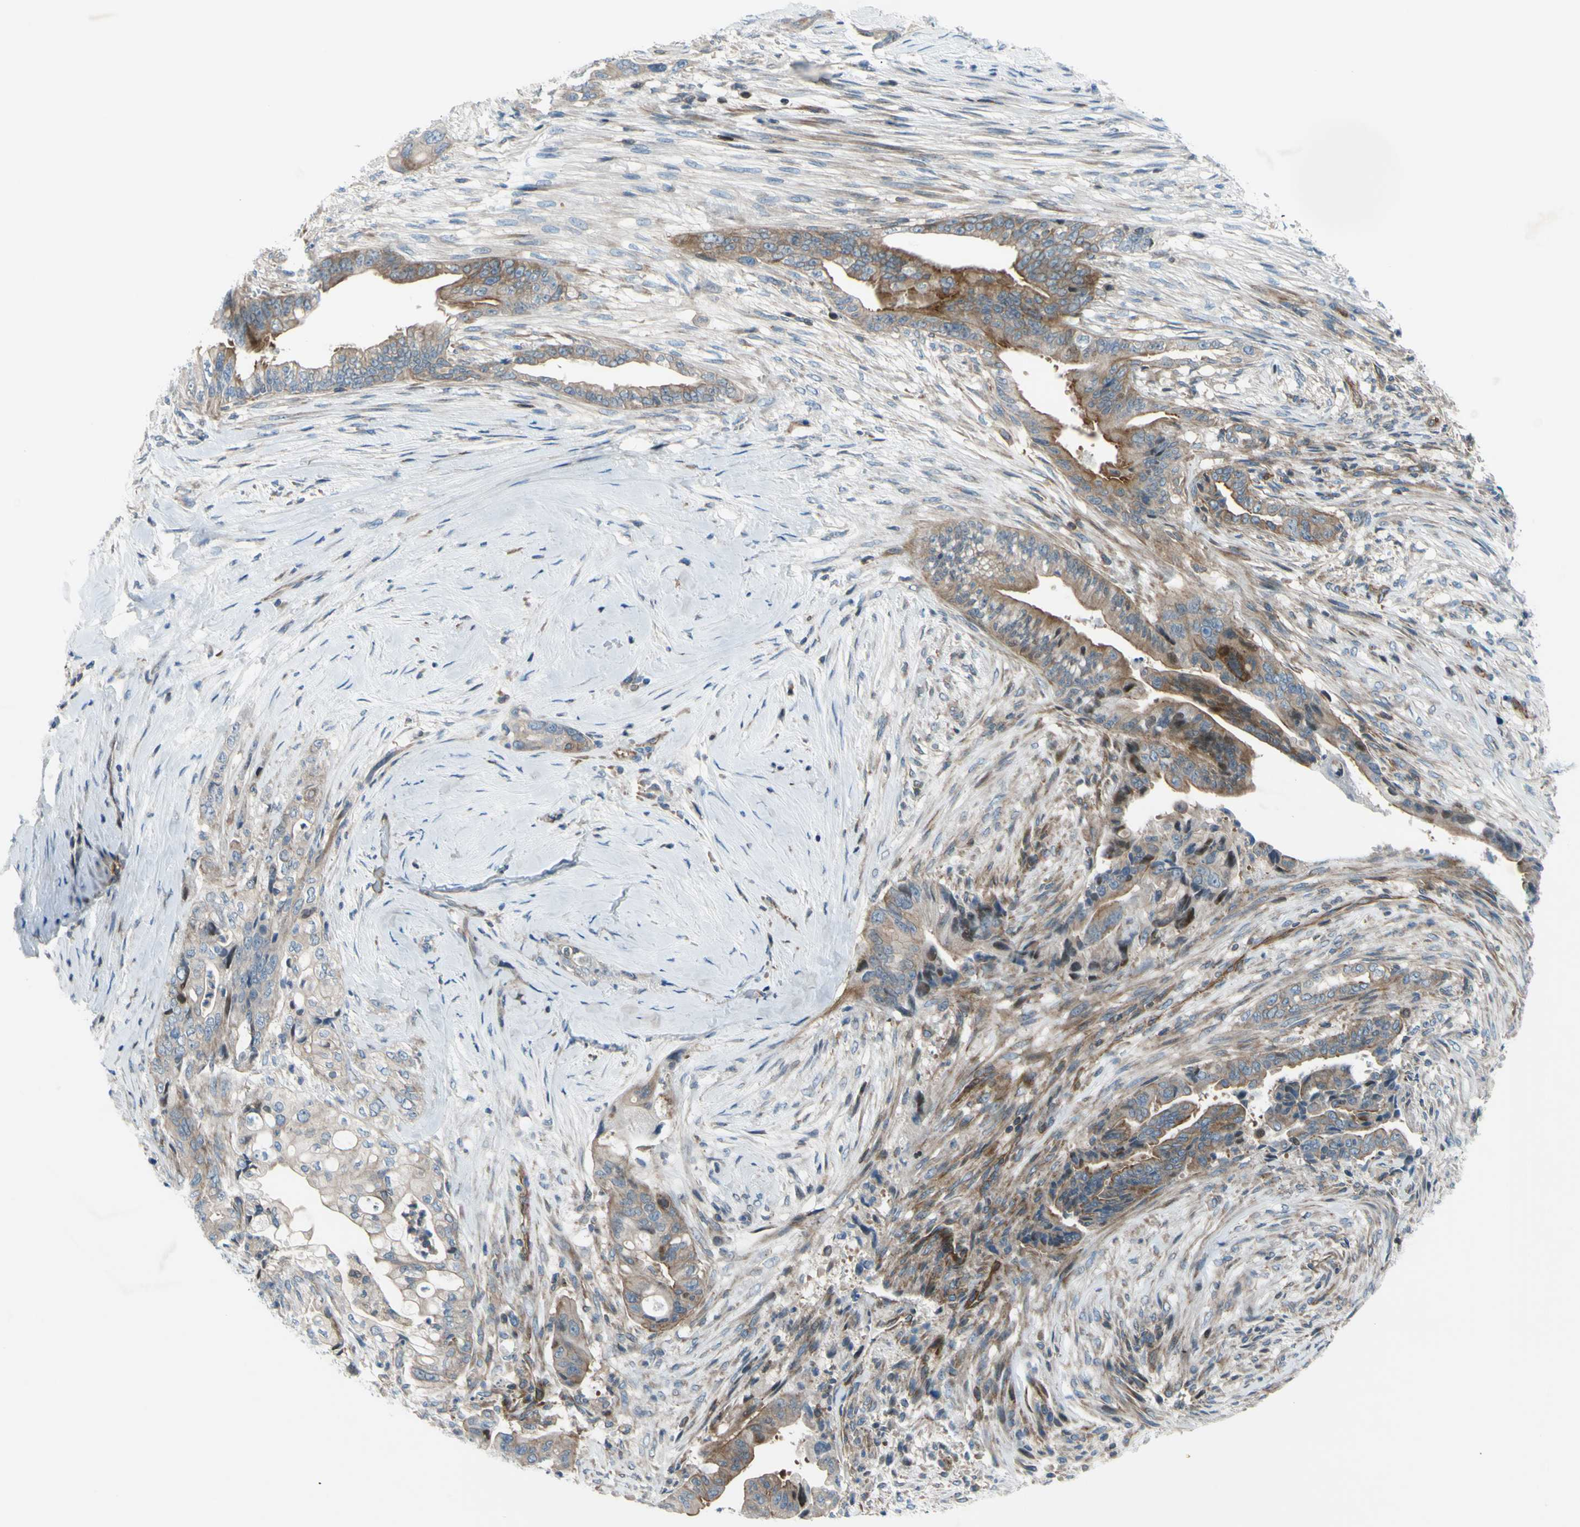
{"staining": {"intensity": "moderate", "quantity": "25%-75%", "location": "cytoplasmic/membranous"}, "tissue": "pancreatic cancer", "cell_type": "Tumor cells", "image_type": "cancer", "snomed": [{"axis": "morphology", "description": "Adenocarcinoma, NOS"}, {"axis": "topography", "description": "Pancreas"}], "caption": "Pancreatic cancer (adenocarcinoma) stained for a protein (brown) displays moderate cytoplasmic/membranous positive positivity in approximately 25%-75% of tumor cells.", "gene": "PAK2", "patient": {"sex": "male", "age": 70}}